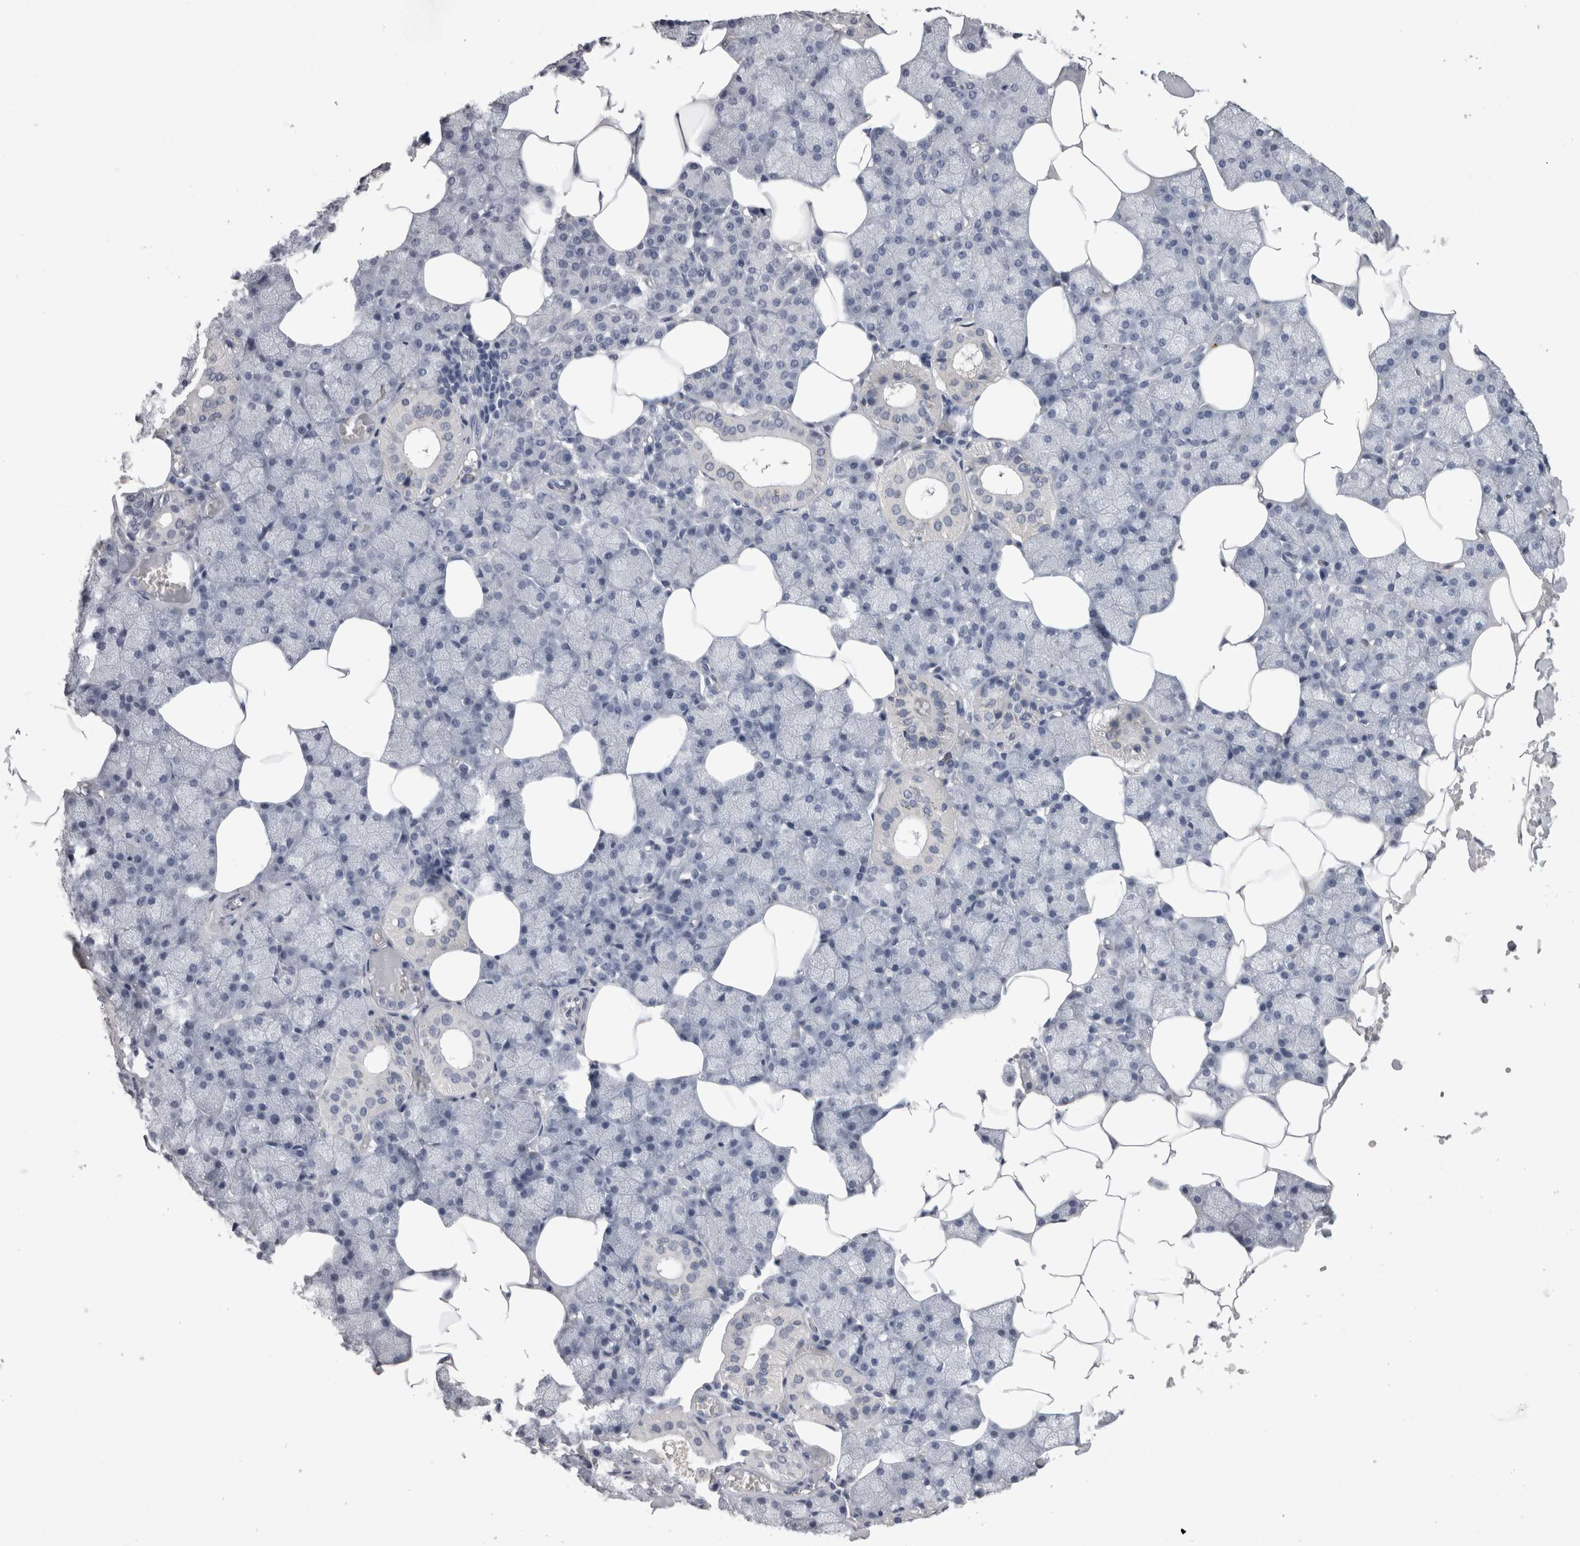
{"staining": {"intensity": "negative", "quantity": "none", "location": "none"}, "tissue": "salivary gland", "cell_type": "Glandular cells", "image_type": "normal", "snomed": [{"axis": "morphology", "description": "Normal tissue, NOS"}, {"axis": "topography", "description": "Salivary gland"}], "caption": "This is an immunohistochemistry (IHC) histopathology image of normal salivary gland. There is no positivity in glandular cells.", "gene": "AFMID", "patient": {"sex": "male", "age": 62}}